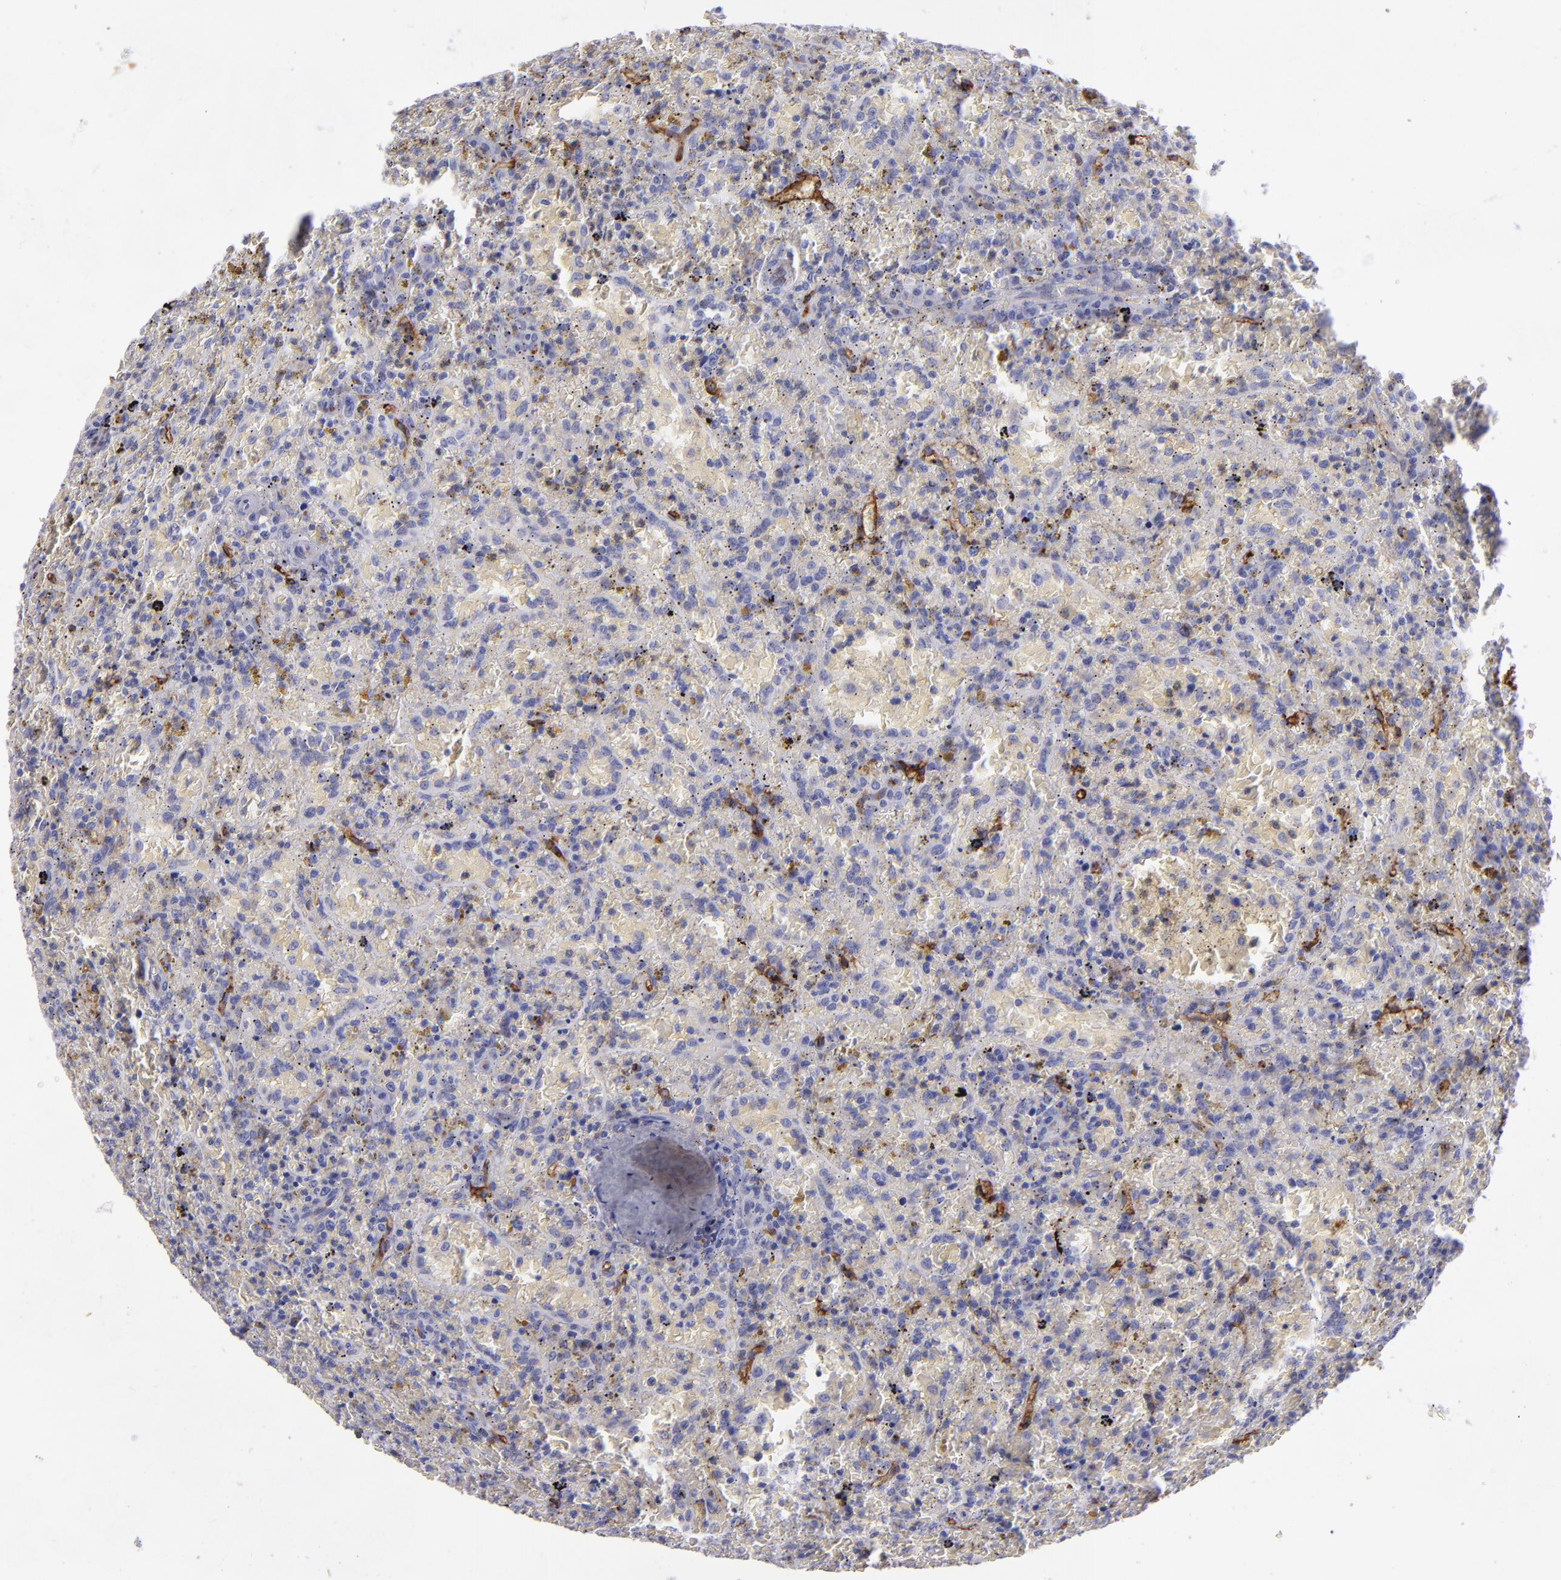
{"staining": {"intensity": "moderate", "quantity": "<25%", "location": "cytoplasmic/membranous,nuclear"}, "tissue": "lymphoma", "cell_type": "Tumor cells", "image_type": "cancer", "snomed": [{"axis": "morphology", "description": "Malignant lymphoma, non-Hodgkin's type, High grade"}, {"axis": "topography", "description": "Spleen"}, {"axis": "topography", "description": "Lymph node"}], "caption": "Human lymphoma stained with a protein marker demonstrates moderate staining in tumor cells.", "gene": "ACE", "patient": {"sex": "female", "age": 70}}